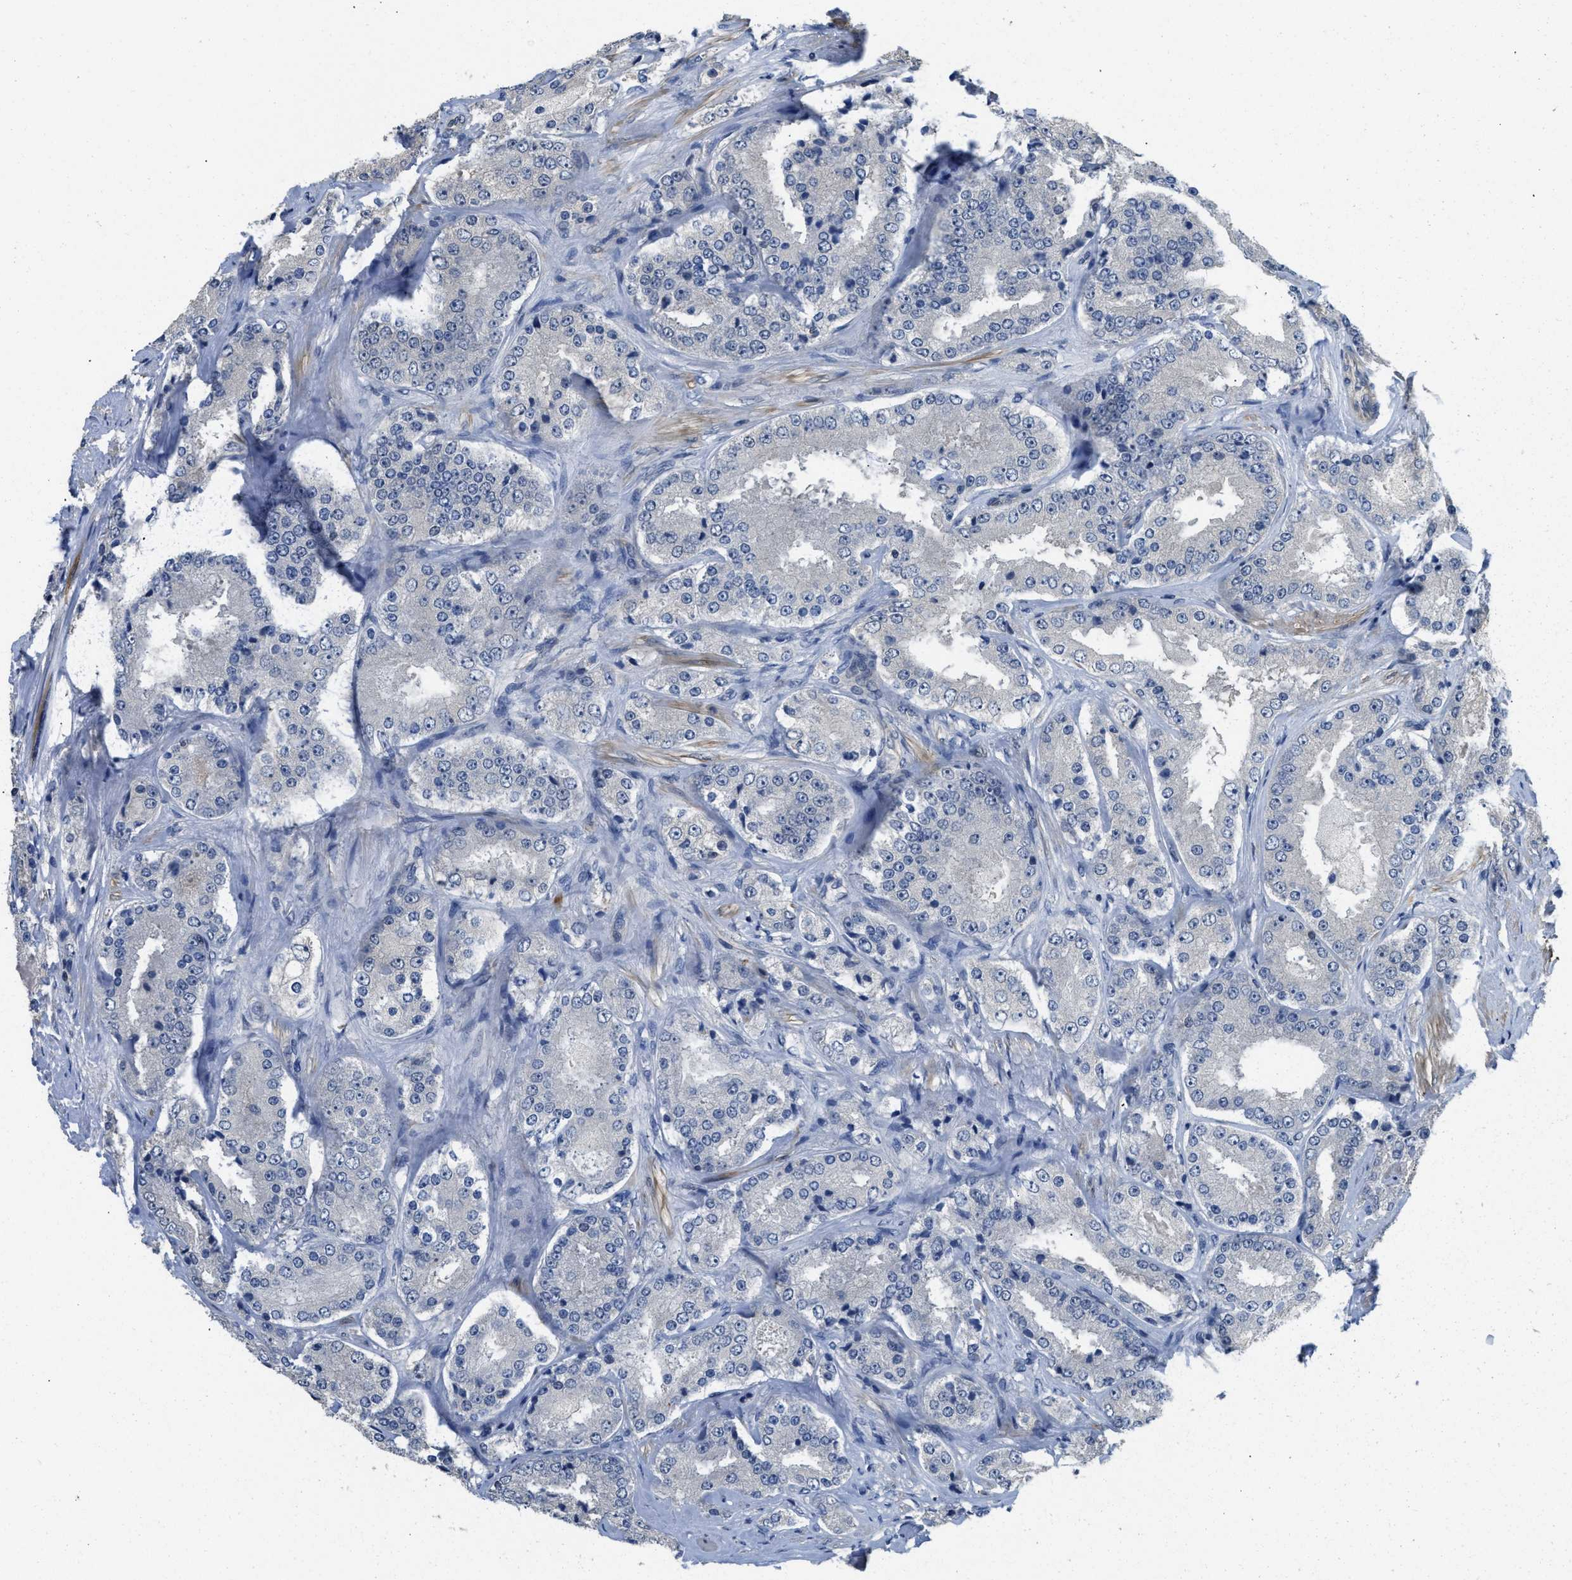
{"staining": {"intensity": "negative", "quantity": "none", "location": "none"}, "tissue": "prostate cancer", "cell_type": "Tumor cells", "image_type": "cancer", "snomed": [{"axis": "morphology", "description": "Adenocarcinoma, High grade"}, {"axis": "topography", "description": "Prostate"}], "caption": "Immunohistochemistry of human prostate cancer shows no staining in tumor cells.", "gene": "TES", "patient": {"sex": "male", "age": 65}}